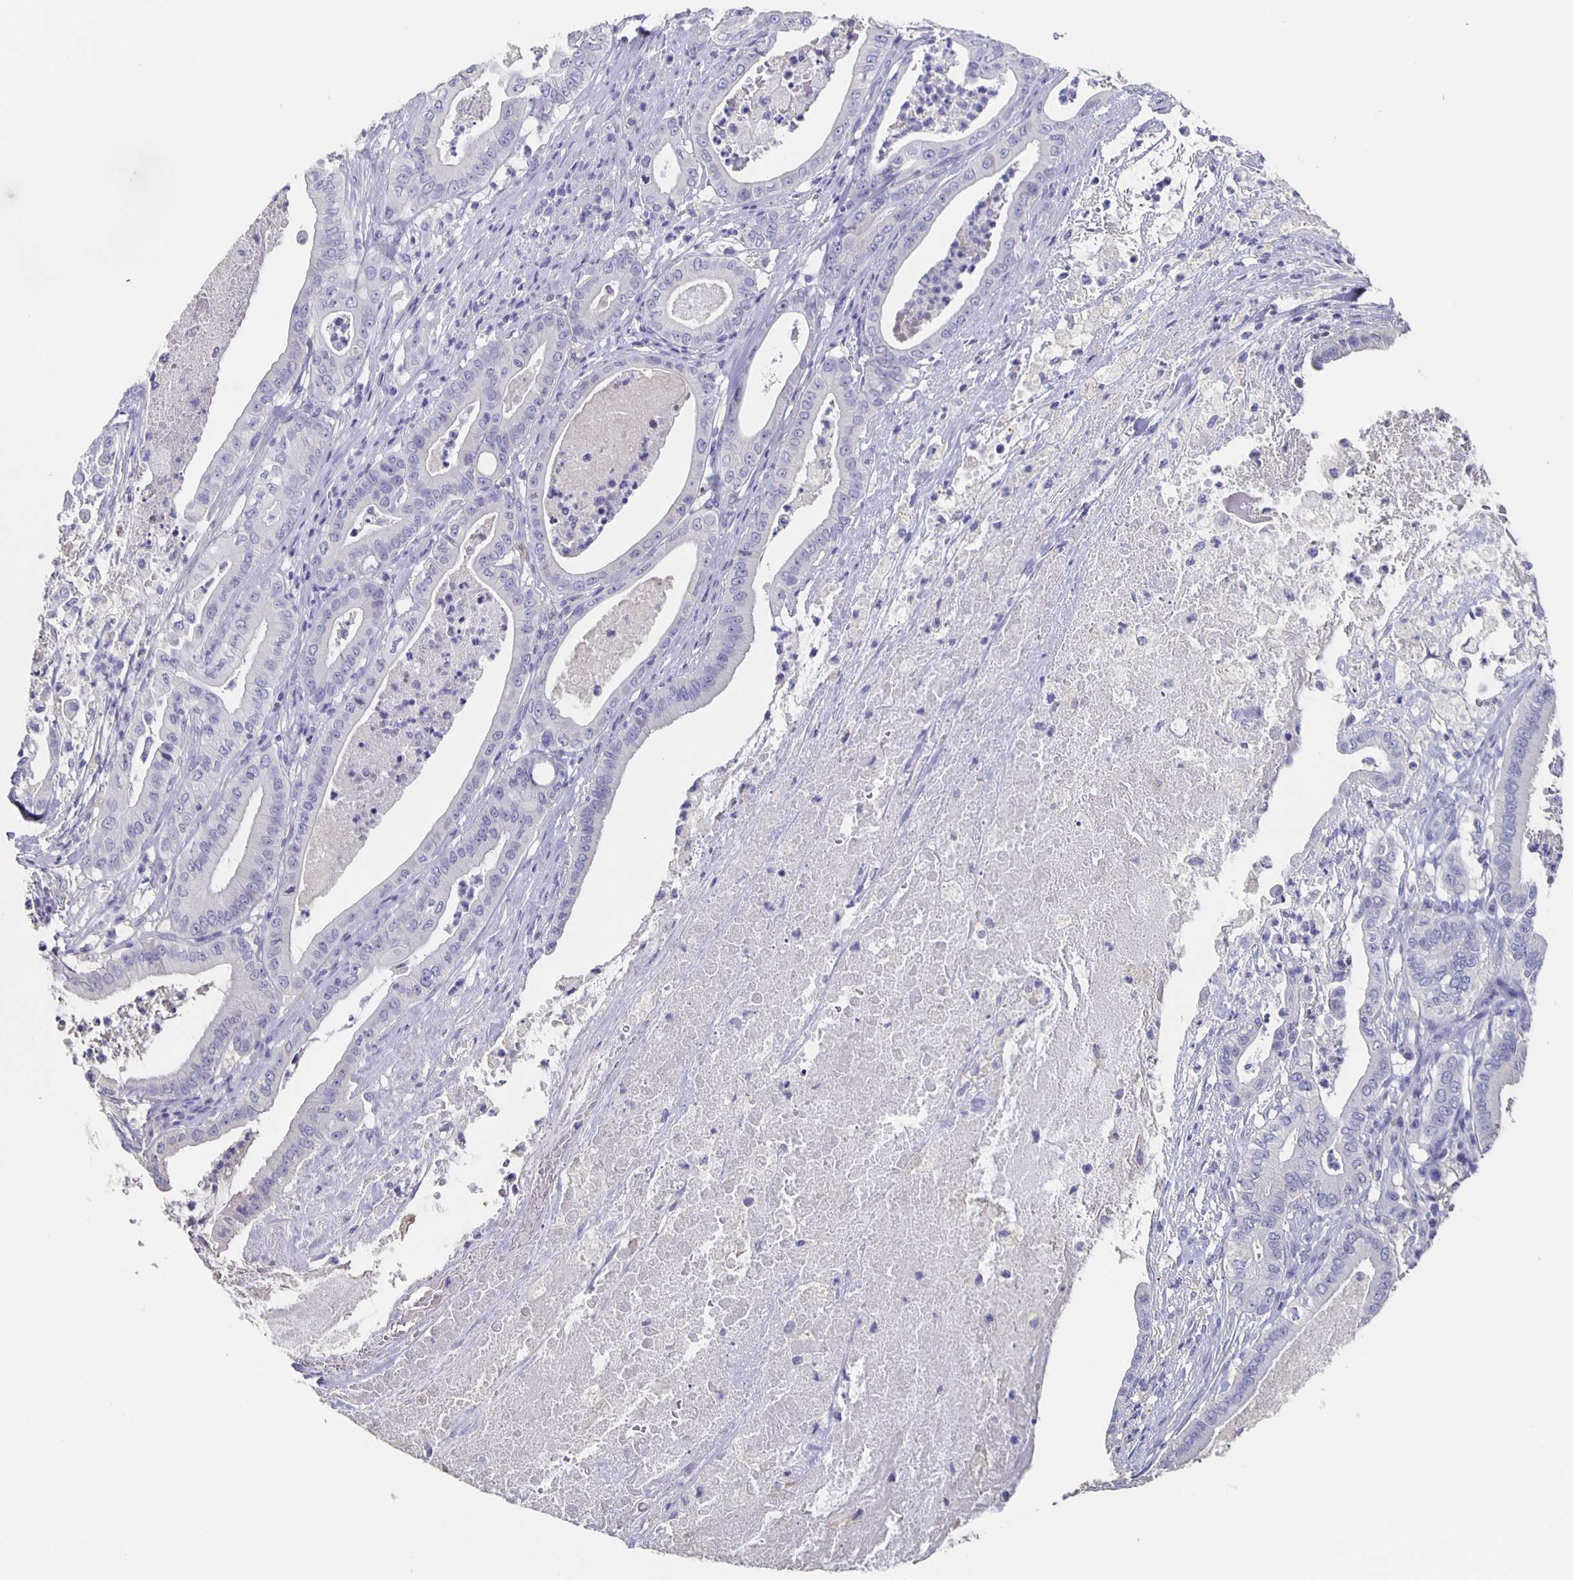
{"staining": {"intensity": "negative", "quantity": "none", "location": "none"}, "tissue": "pancreatic cancer", "cell_type": "Tumor cells", "image_type": "cancer", "snomed": [{"axis": "morphology", "description": "Adenocarcinoma, NOS"}, {"axis": "topography", "description": "Pancreas"}], "caption": "An image of human pancreatic adenocarcinoma is negative for staining in tumor cells. The staining is performed using DAB (3,3'-diaminobenzidine) brown chromogen with nuclei counter-stained in using hematoxylin.", "gene": "CACNA2D2", "patient": {"sex": "male", "age": 71}}